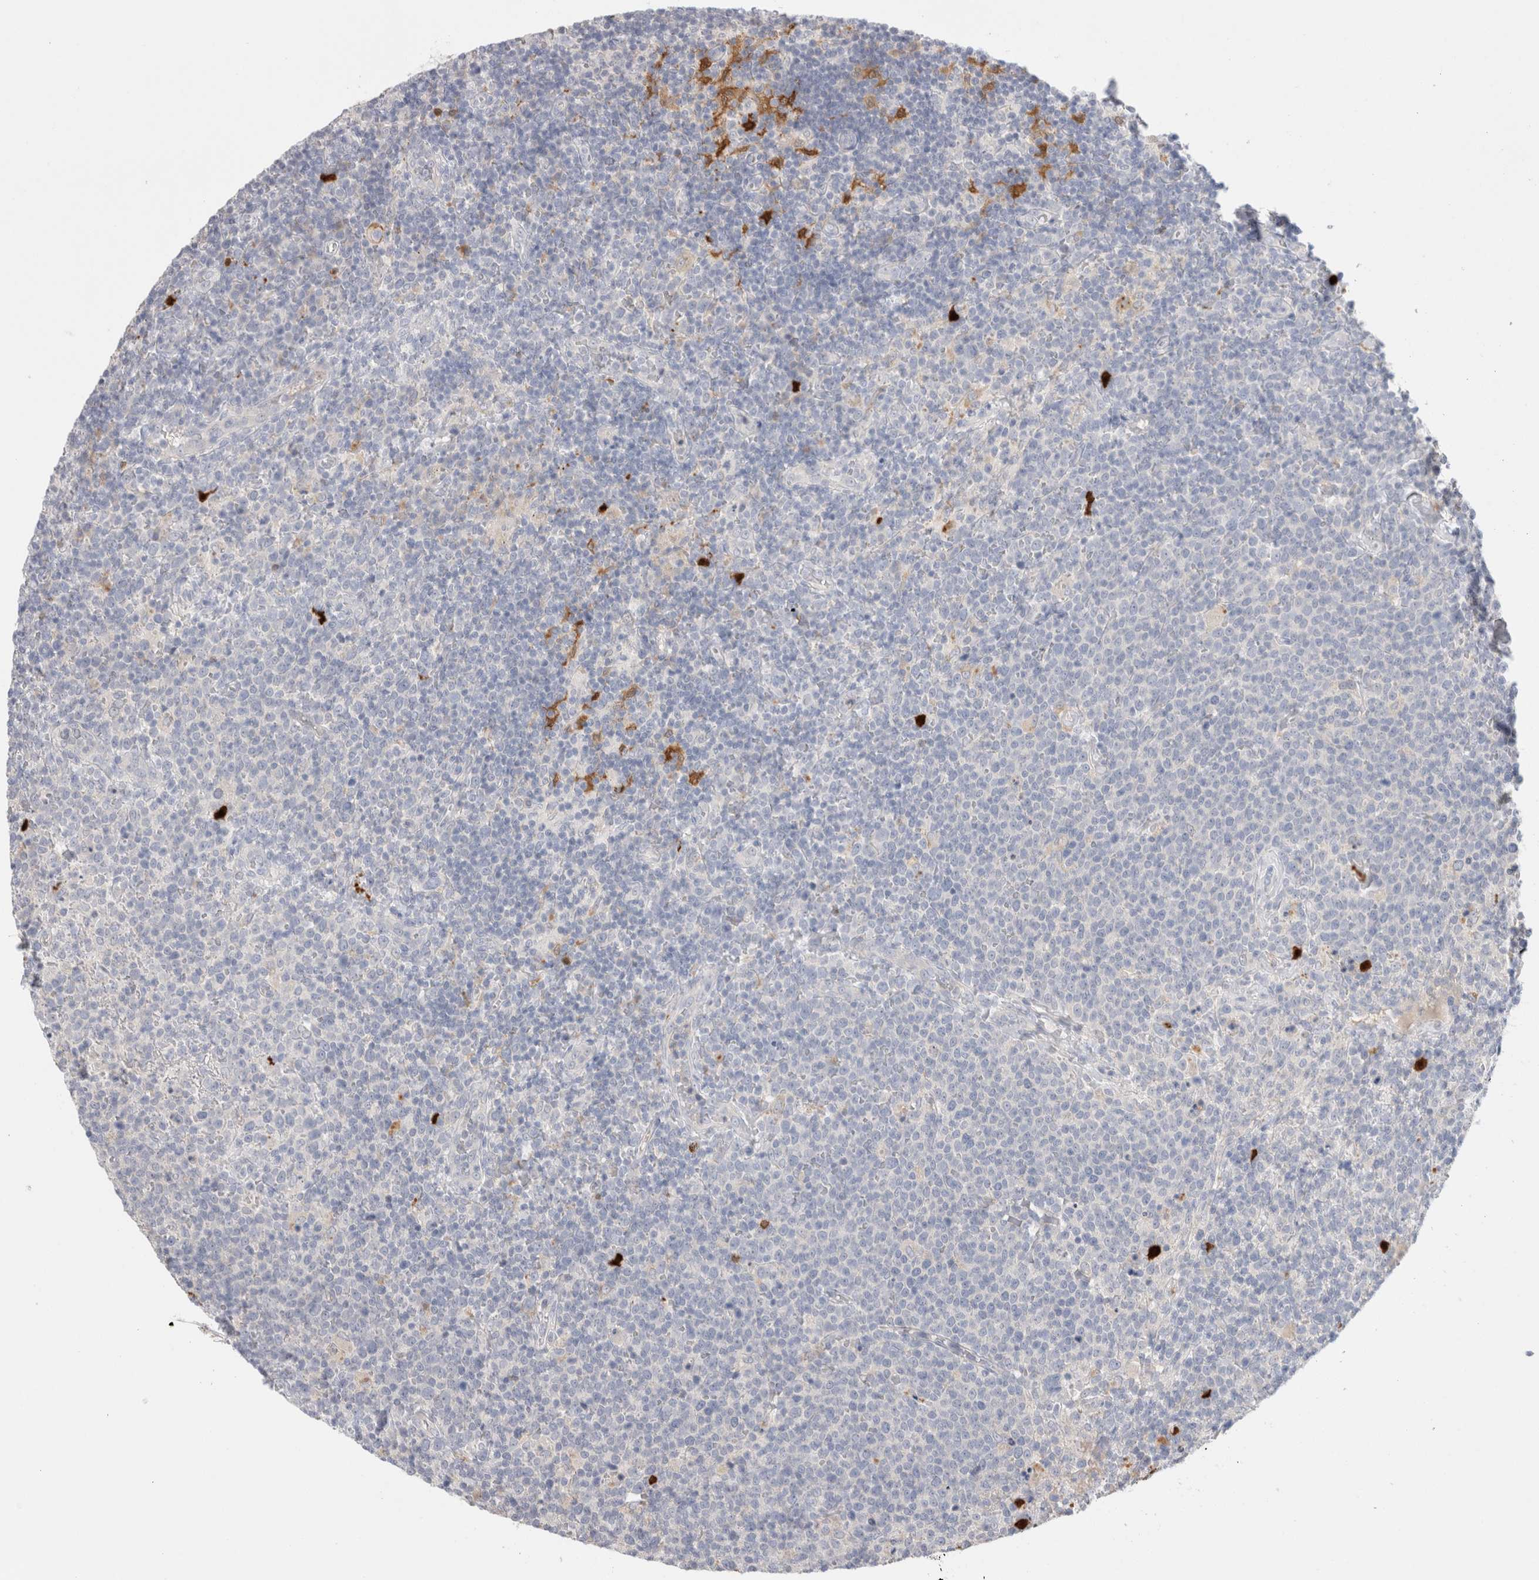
{"staining": {"intensity": "negative", "quantity": "none", "location": "none"}, "tissue": "lymphoma", "cell_type": "Tumor cells", "image_type": "cancer", "snomed": [{"axis": "morphology", "description": "Malignant lymphoma, non-Hodgkin's type, High grade"}, {"axis": "topography", "description": "Lymph node"}], "caption": "Immunohistochemistry (IHC) photomicrograph of neoplastic tissue: high-grade malignant lymphoma, non-Hodgkin's type stained with DAB (3,3'-diaminobenzidine) shows no significant protein expression in tumor cells.", "gene": "HPGDS", "patient": {"sex": "male", "age": 61}}